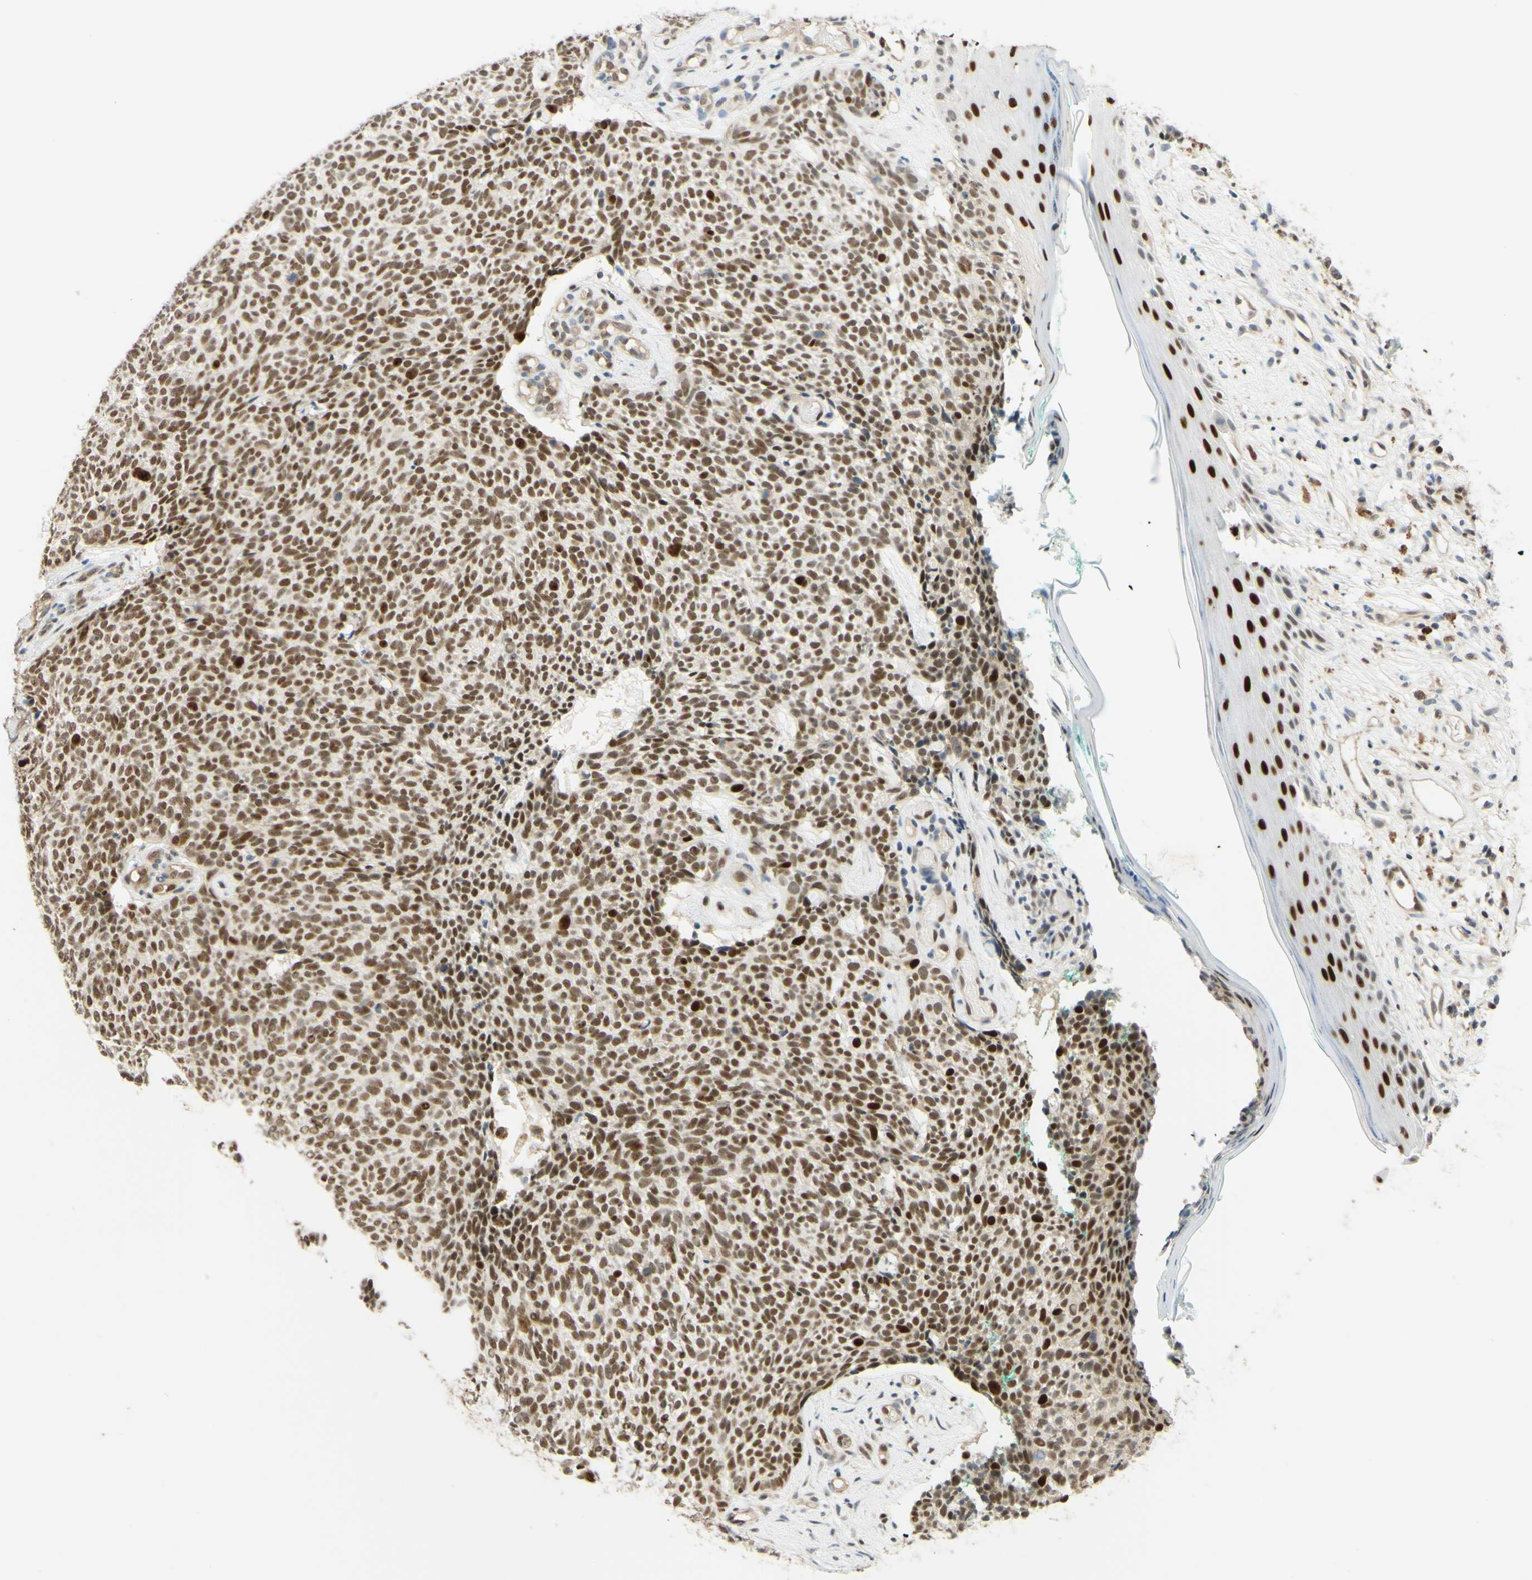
{"staining": {"intensity": "strong", "quantity": ">75%", "location": "nuclear"}, "tissue": "skin cancer", "cell_type": "Tumor cells", "image_type": "cancer", "snomed": [{"axis": "morphology", "description": "Basal cell carcinoma"}, {"axis": "topography", "description": "Skin"}], "caption": "Immunohistochemical staining of basal cell carcinoma (skin) exhibits strong nuclear protein staining in about >75% of tumor cells.", "gene": "POLB", "patient": {"sex": "female", "age": 84}}